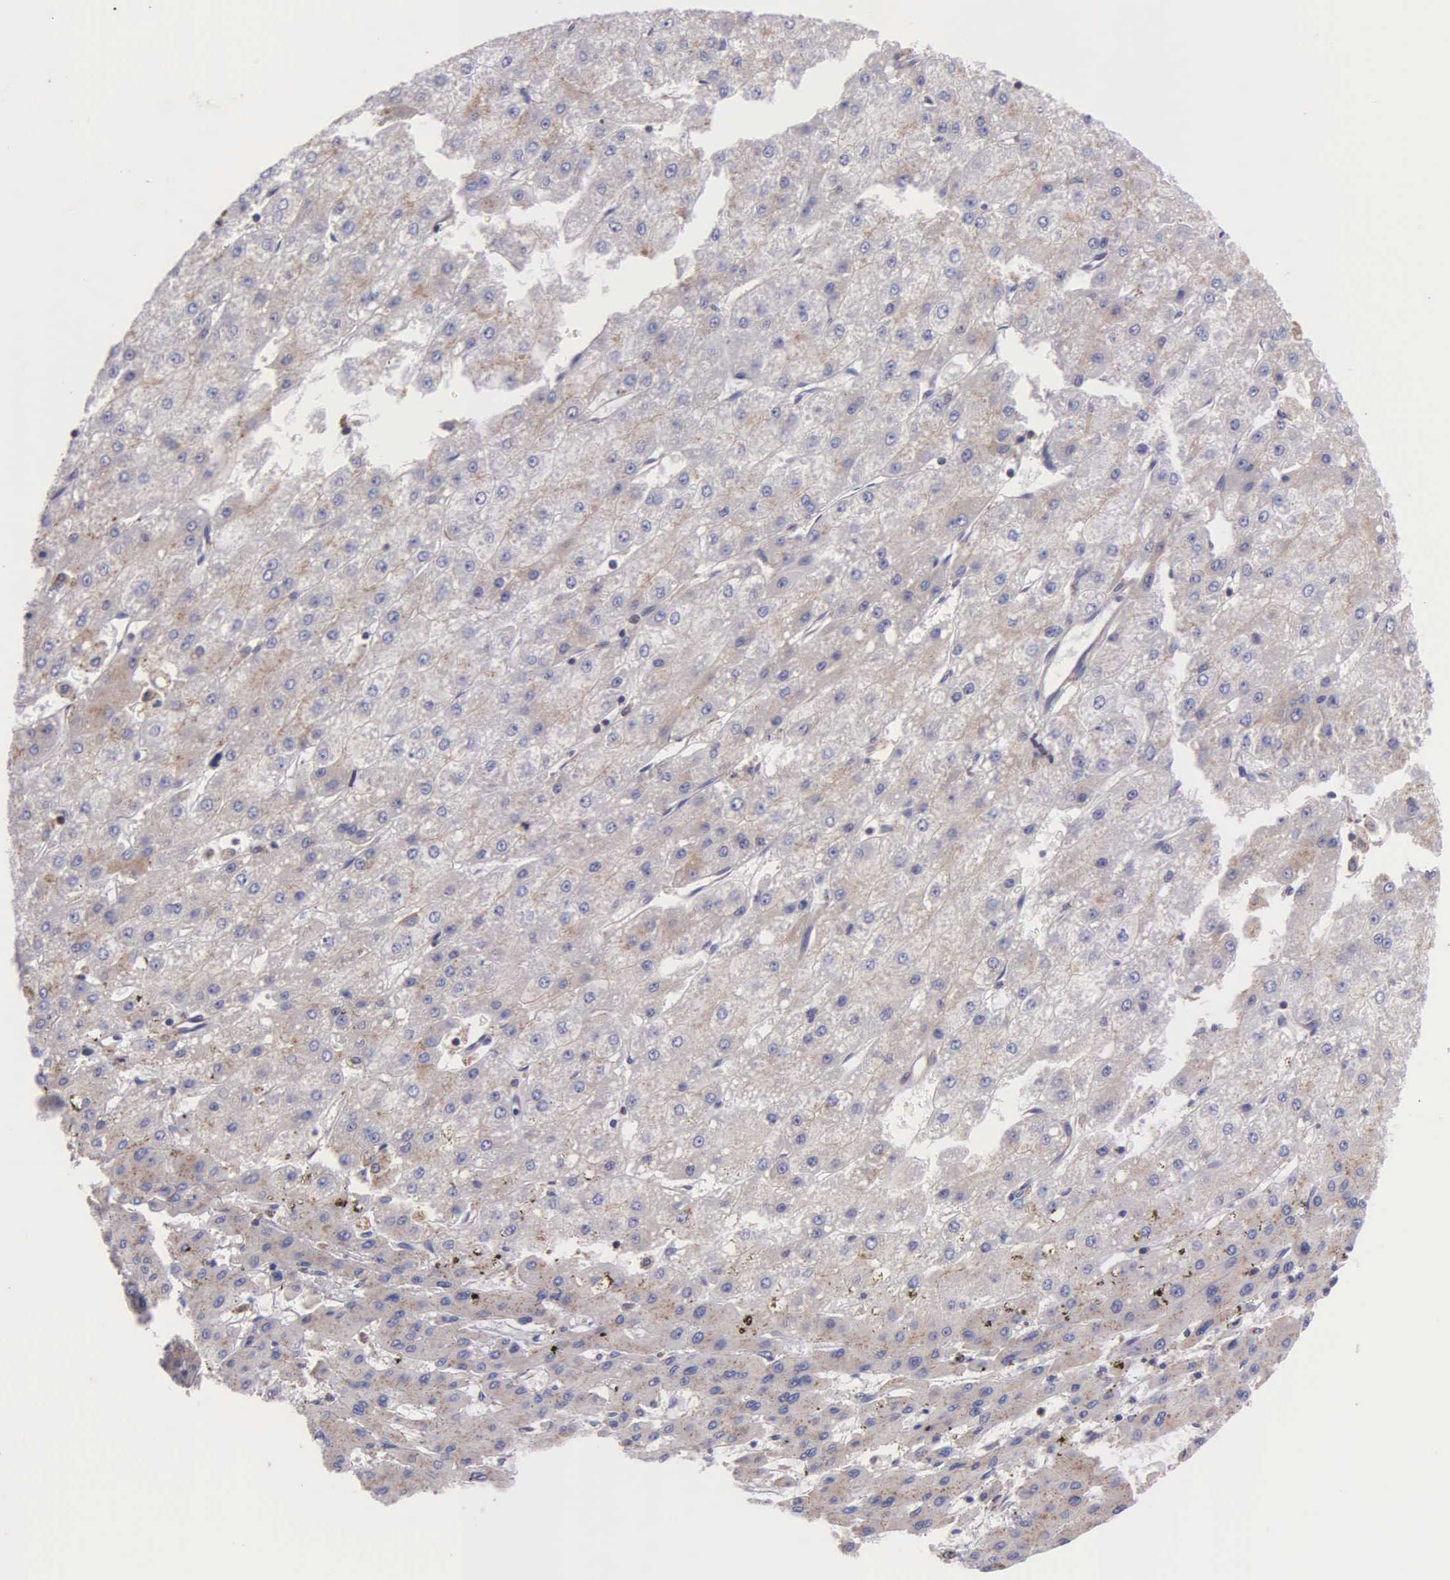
{"staining": {"intensity": "weak", "quantity": ">75%", "location": "cytoplasmic/membranous"}, "tissue": "liver cancer", "cell_type": "Tumor cells", "image_type": "cancer", "snomed": [{"axis": "morphology", "description": "Carcinoma, Hepatocellular, NOS"}, {"axis": "topography", "description": "Liver"}], "caption": "Tumor cells demonstrate low levels of weak cytoplasmic/membranous expression in approximately >75% of cells in human liver hepatocellular carcinoma.", "gene": "MIA2", "patient": {"sex": "female", "age": 52}}